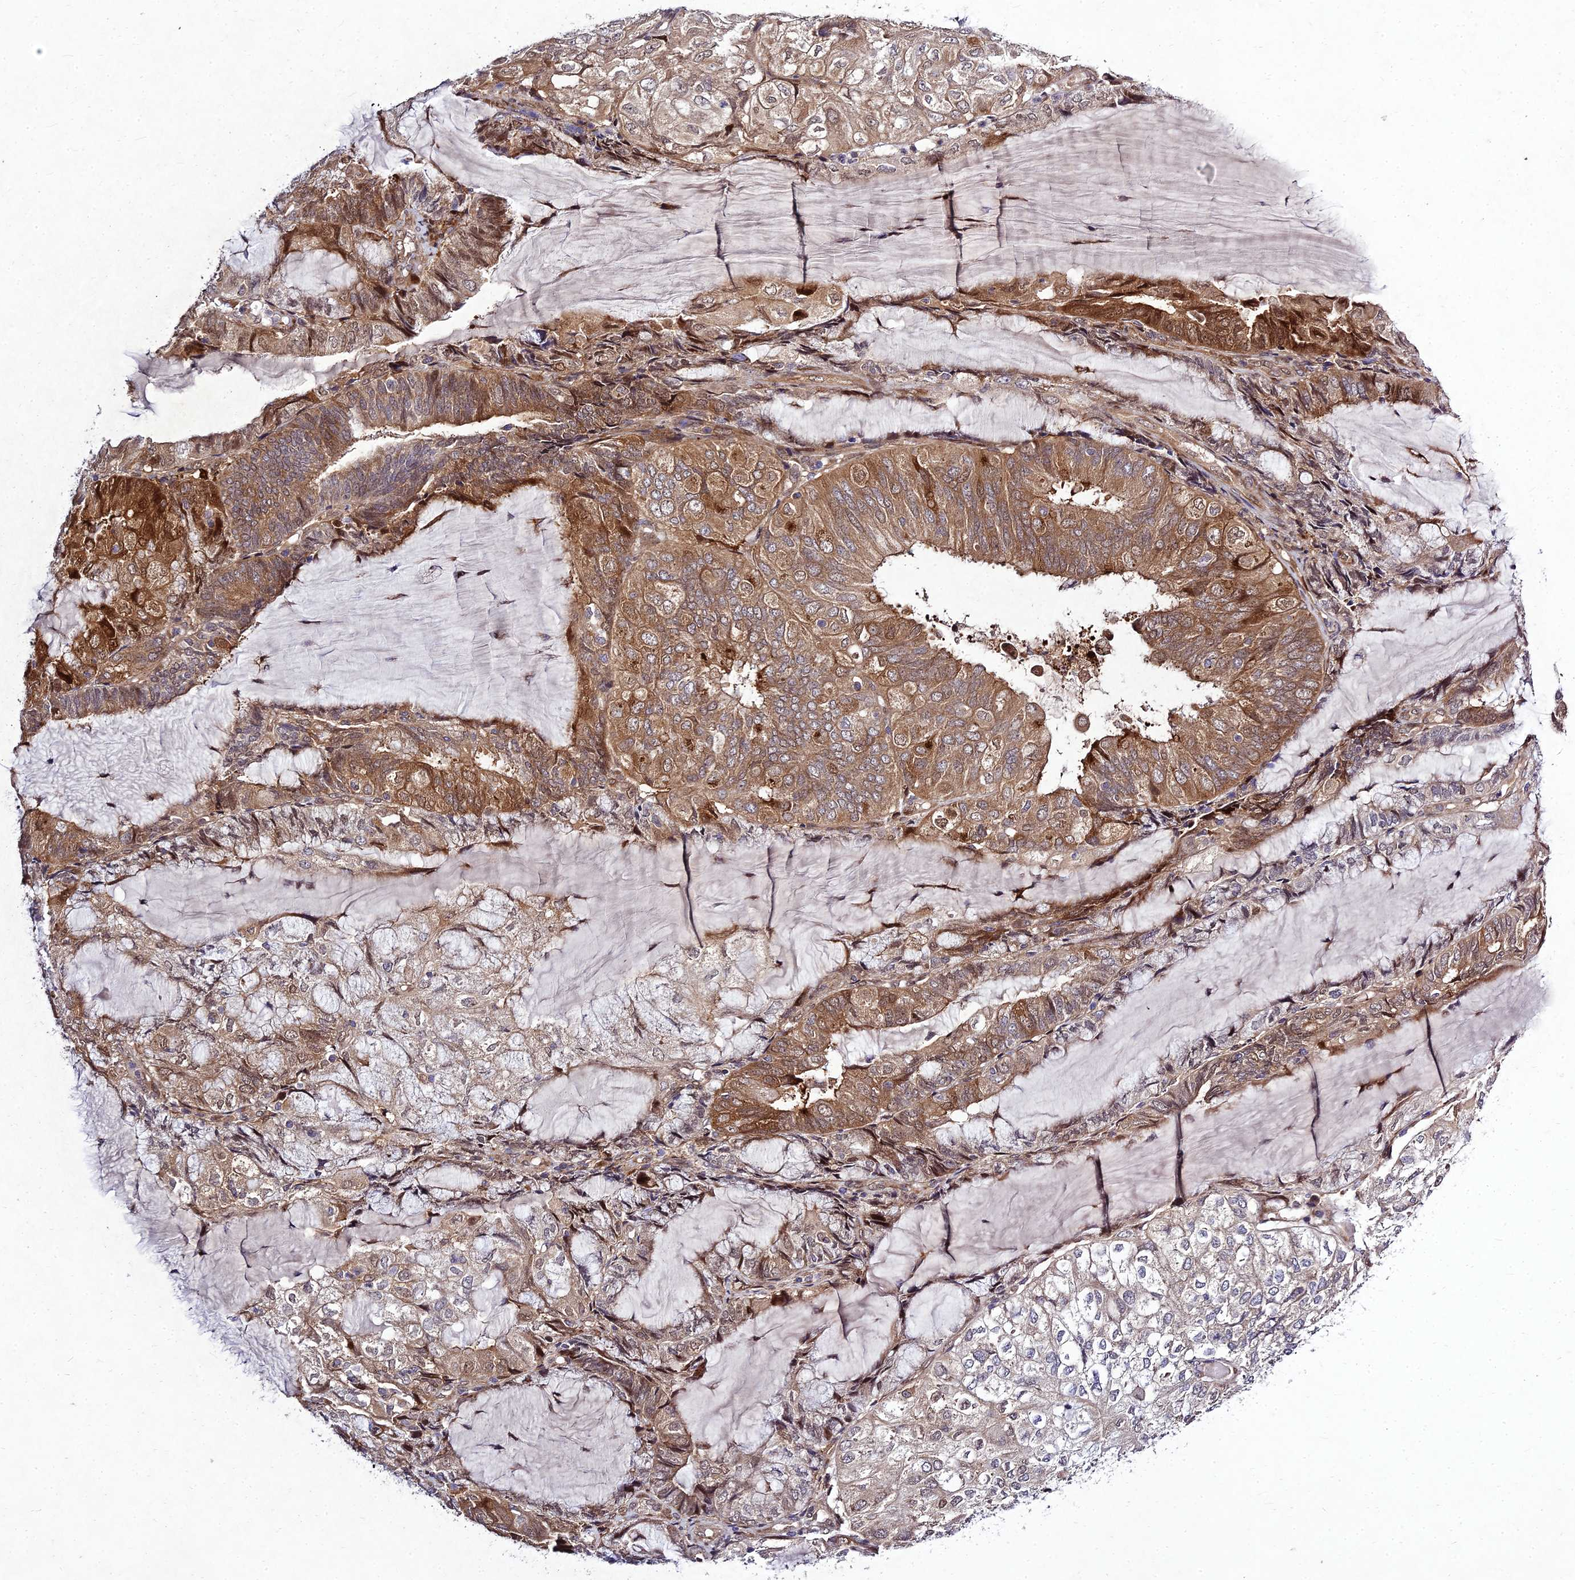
{"staining": {"intensity": "moderate", "quantity": "25%-75%", "location": "cytoplasmic/membranous,nuclear"}, "tissue": "endometrial cancer", "cell_type": "Tumor cells", "image_type": "cancer", "snomed": [{"axis": "morphology", "description": "Adenocarcinoma, NOS"}, {"axis": "topography", "description": "Endometrium"}], "caption": "About 25%-75% of tumor cells in endometrial cancer (adenocarcinoma) reveal moderate cytoplasmic/membranous and nuclear protein positivity as visualized by brown immunohistochemical staining.", "gene": "MKKS", "patient": {"sex": "female", "age": 81}}